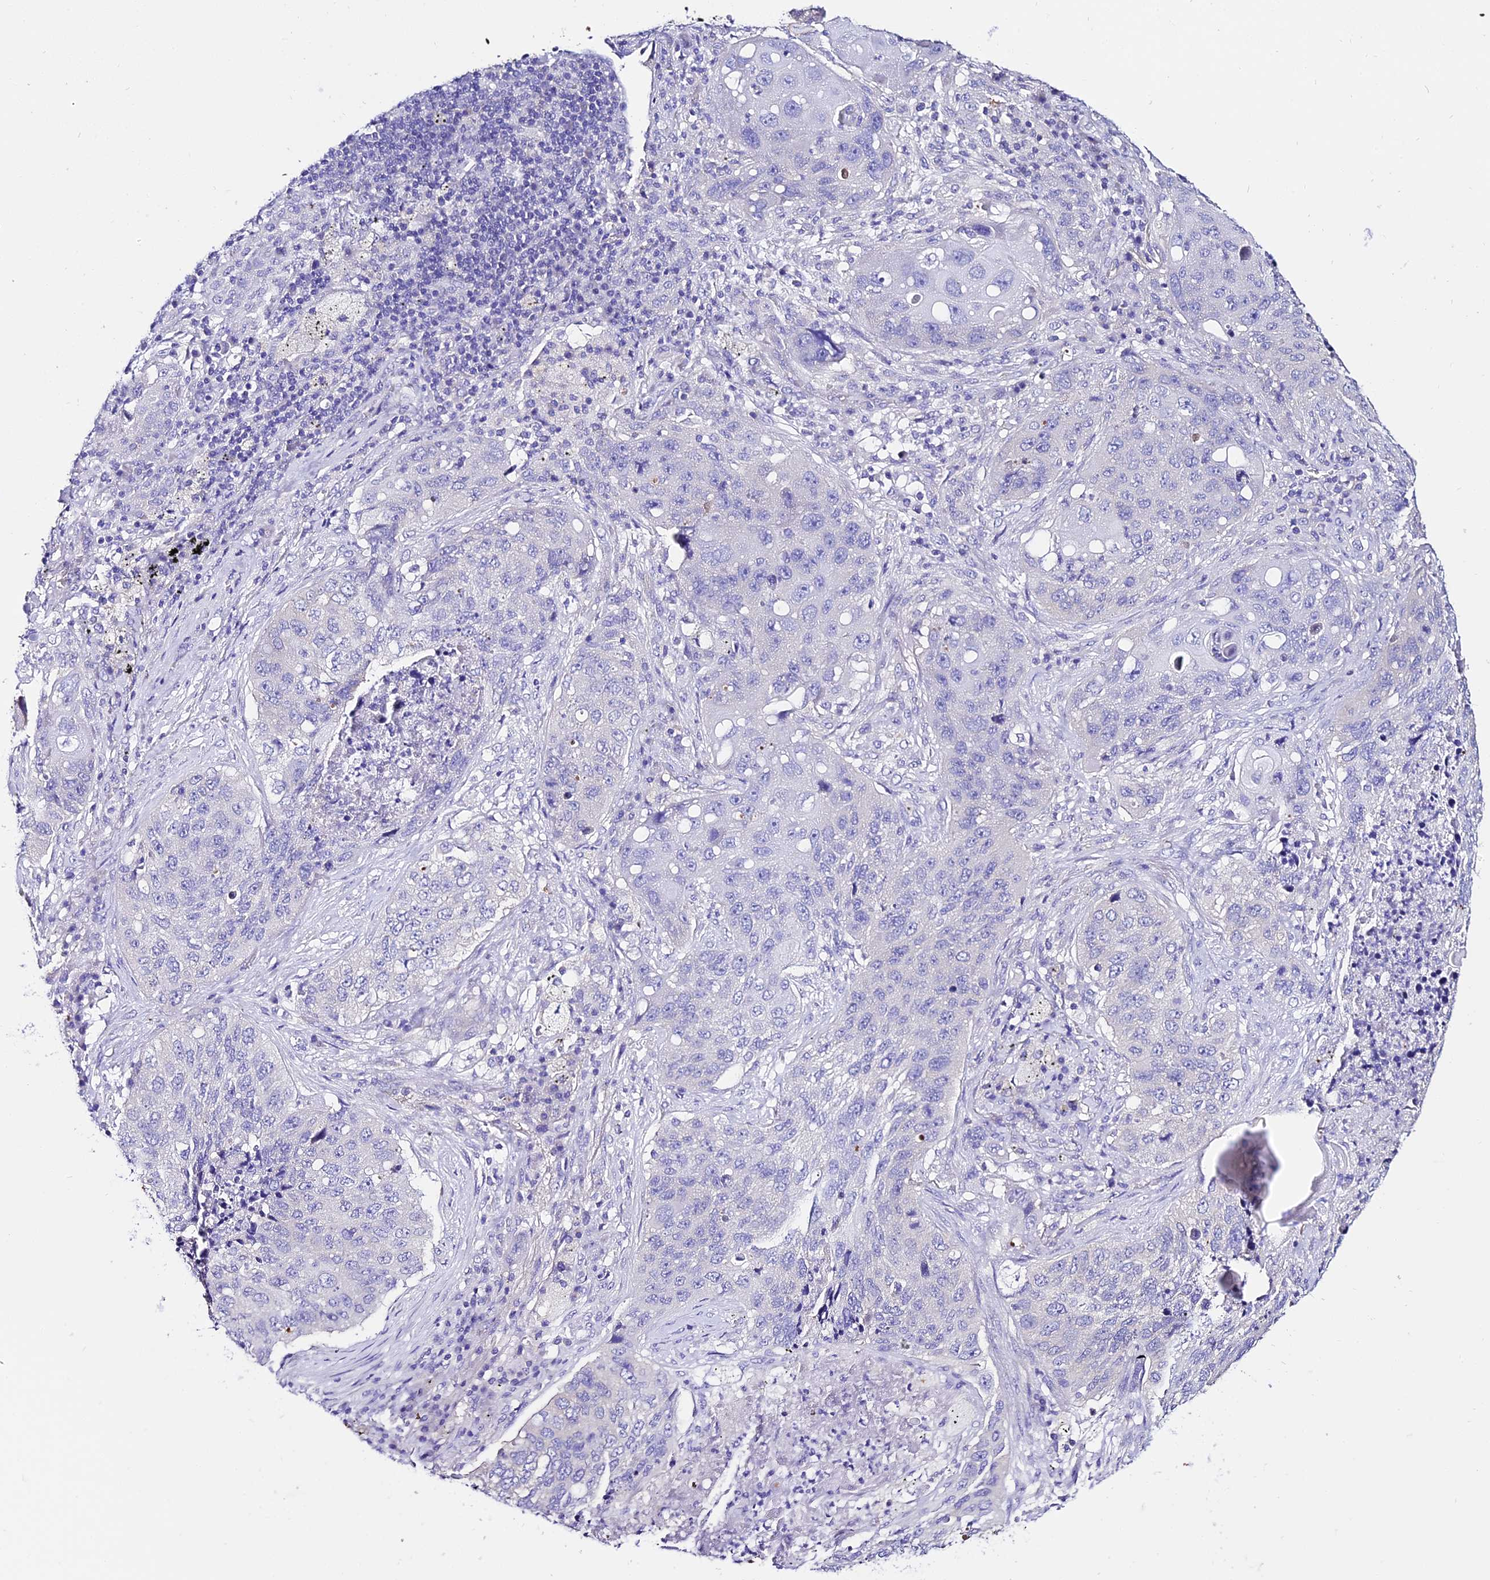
{"staining": {"intensity": "negative", "quantity": "none", "location": "none"}, "tissue": "lung cancer", "cell_type": "Tumor cells", "image_type": "cancer", "snomed": [{"axis": "morphology", "description": "Squamous cell carcinoma, NOS"}, {"axis": "topography", "description": "Lung"}], "caption": "Immunohistochemistry (IHC) of human lung cancer shows no expression in tumor cells. (DAB (3,3'-diaminobenzidine) IHC, high magnification).", "gene": "TUBA3D", "patient": {"sex": "female", "age": 63}}